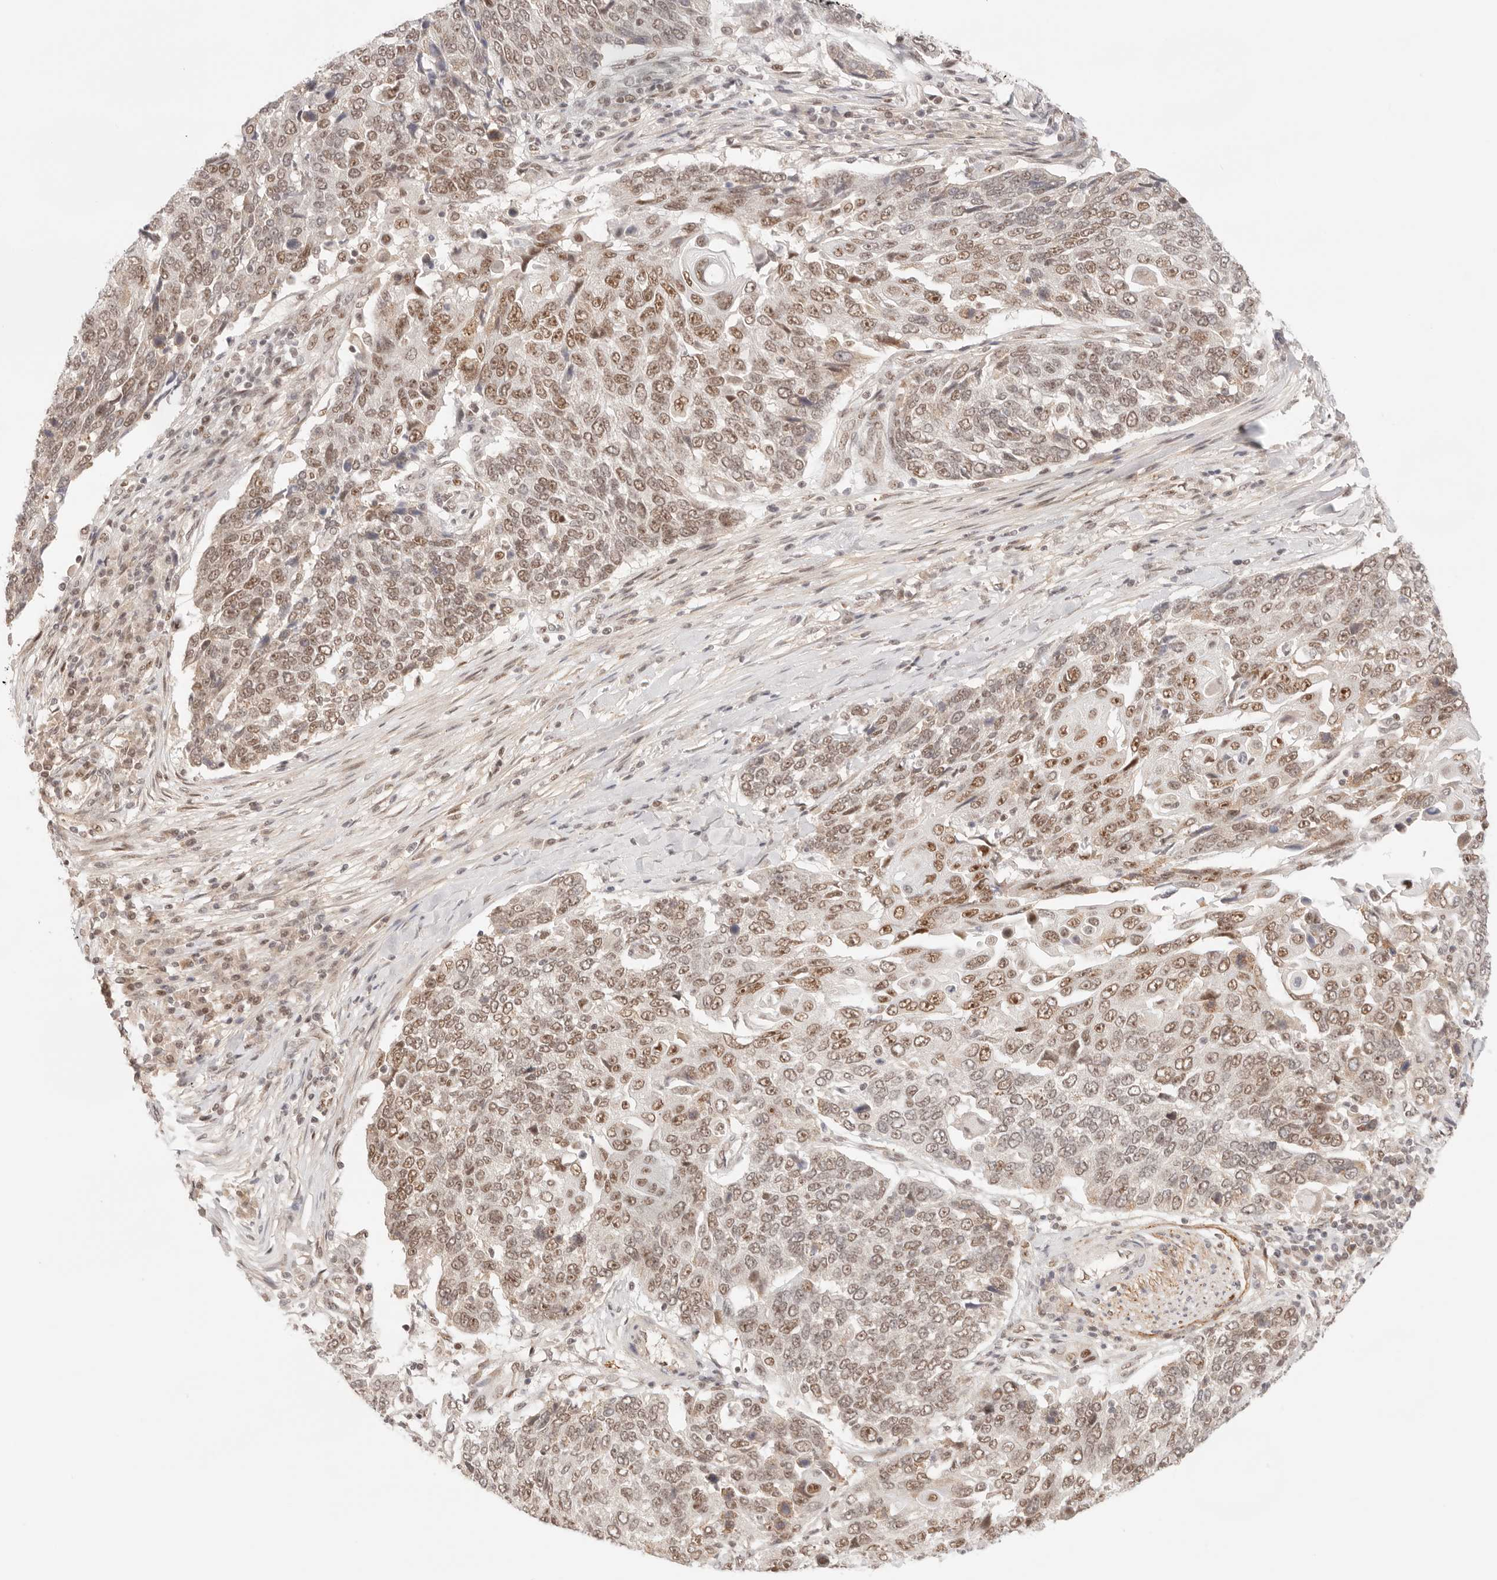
{"staining": {"intensity": "moderate", "quantity": ">75%", "location": "nuclear"}, "tissue": "lung cancer", "cell_type": "Tumor cells", "image_type": "cancer", "snomed": [{"axis": "morphology", "description": "Squamous cell carcinoma, NOS"}, {"axis": "topography", "description": "Lung"}], "caption": "A photomicrograph of lung cancer (squamous cell carcinoma) stained for a protein reveals moderate nuclear brown staining in tumor cells.", "gene": "GTF2E2", "patient": {"sex": "male", "age": 66}}